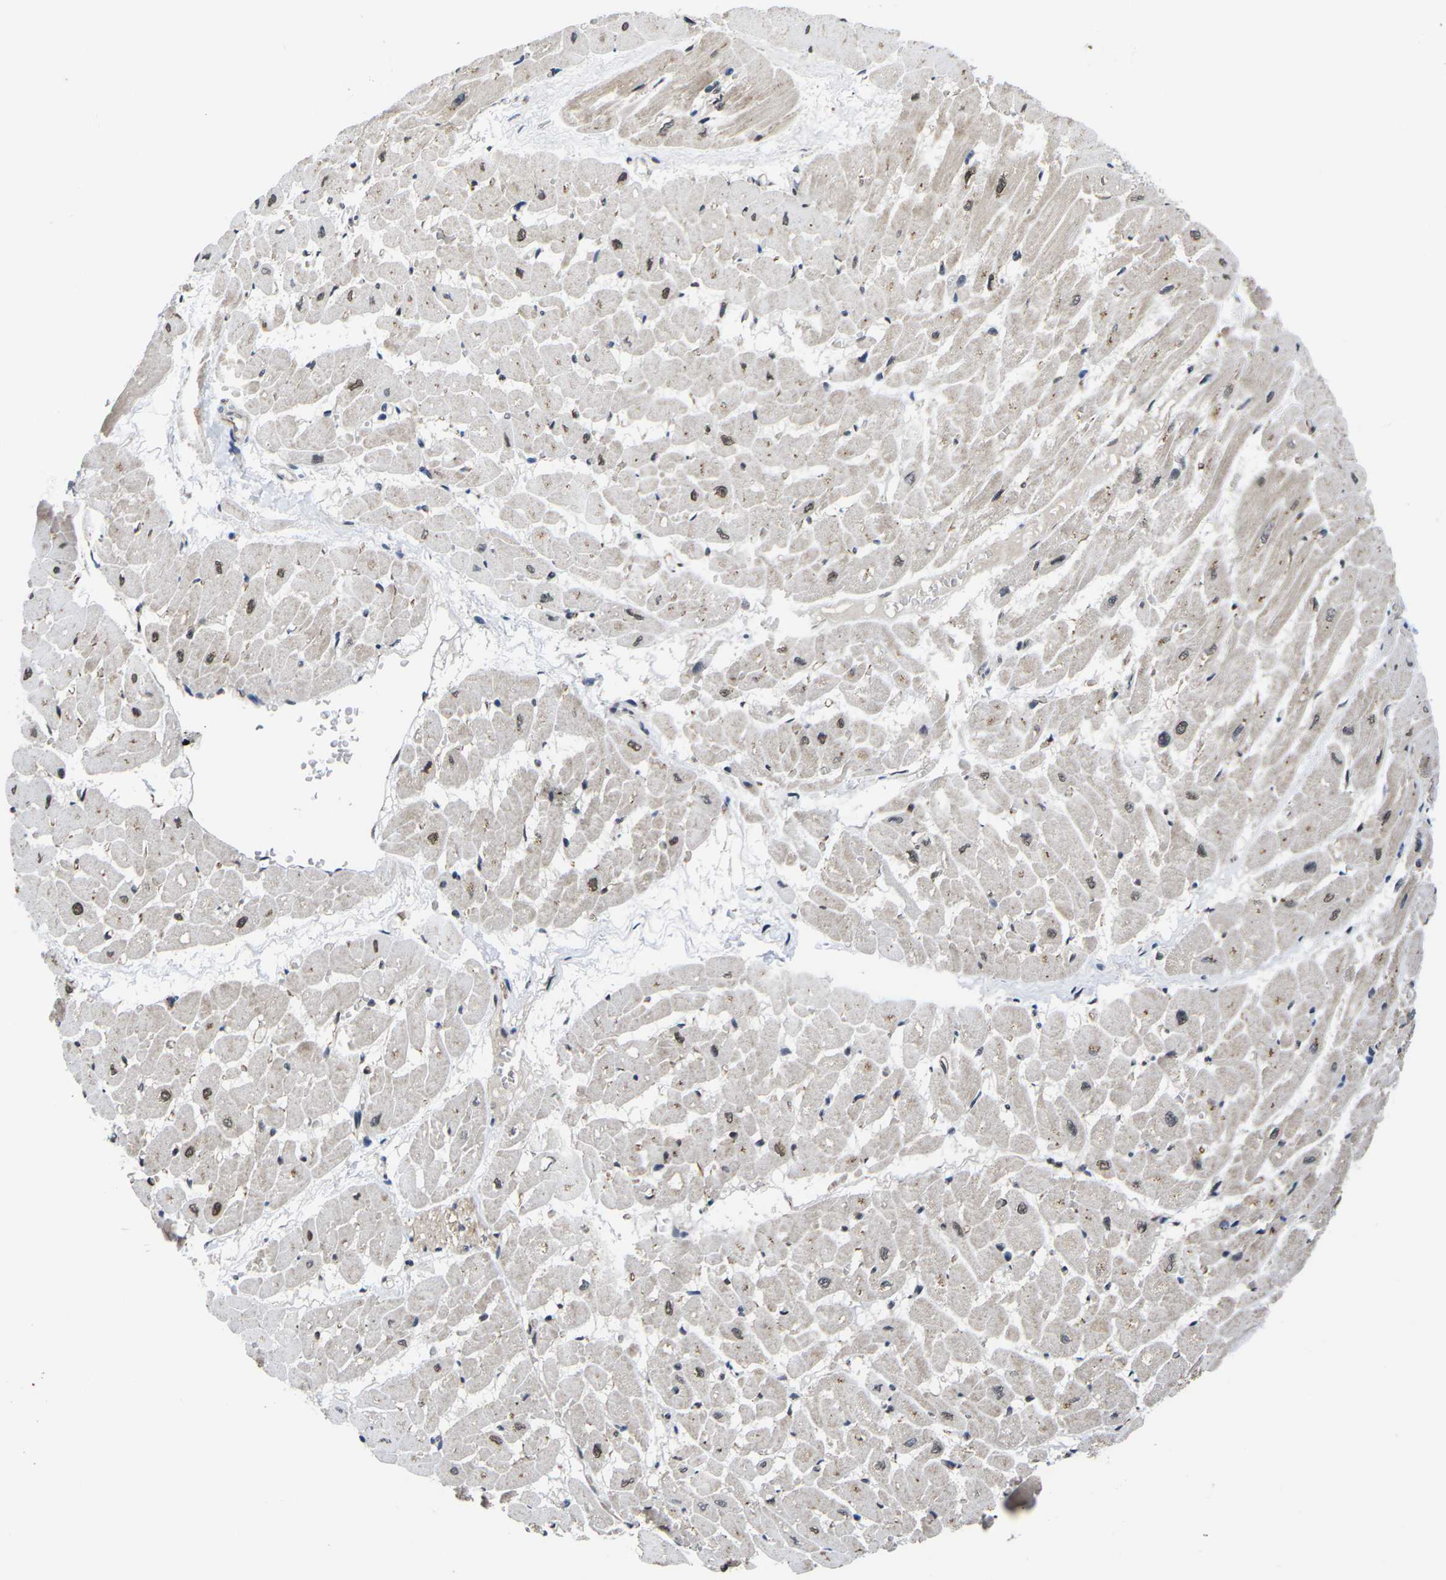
{"staining": {"intensity": "moderate", "quantity": "<25%", "location": "nuclear"}, "tissue": "heart muscle", "cell_type": "Cardiomyocytes", "image_type": "normal", "snomed": [{"axis": "morphology", "description": "Normal tissue, NOS"}, {"axis": "topography", "description": "Heart"}], "caption": "High-magnification brightfield microscopy of unremarkable heart muscle stained with DAB (brown) and counterstained with hematoxylin (blue). cardiomyocytes exhibit moderate nuclear expression is present in about<25% of cells. (Stains: DAB in brown, nuclei in blue, Microscopy: brightfield microscopy at high magnification).", "gene": "CCNE1", "patient": {"sex": "male", "age": 45}}